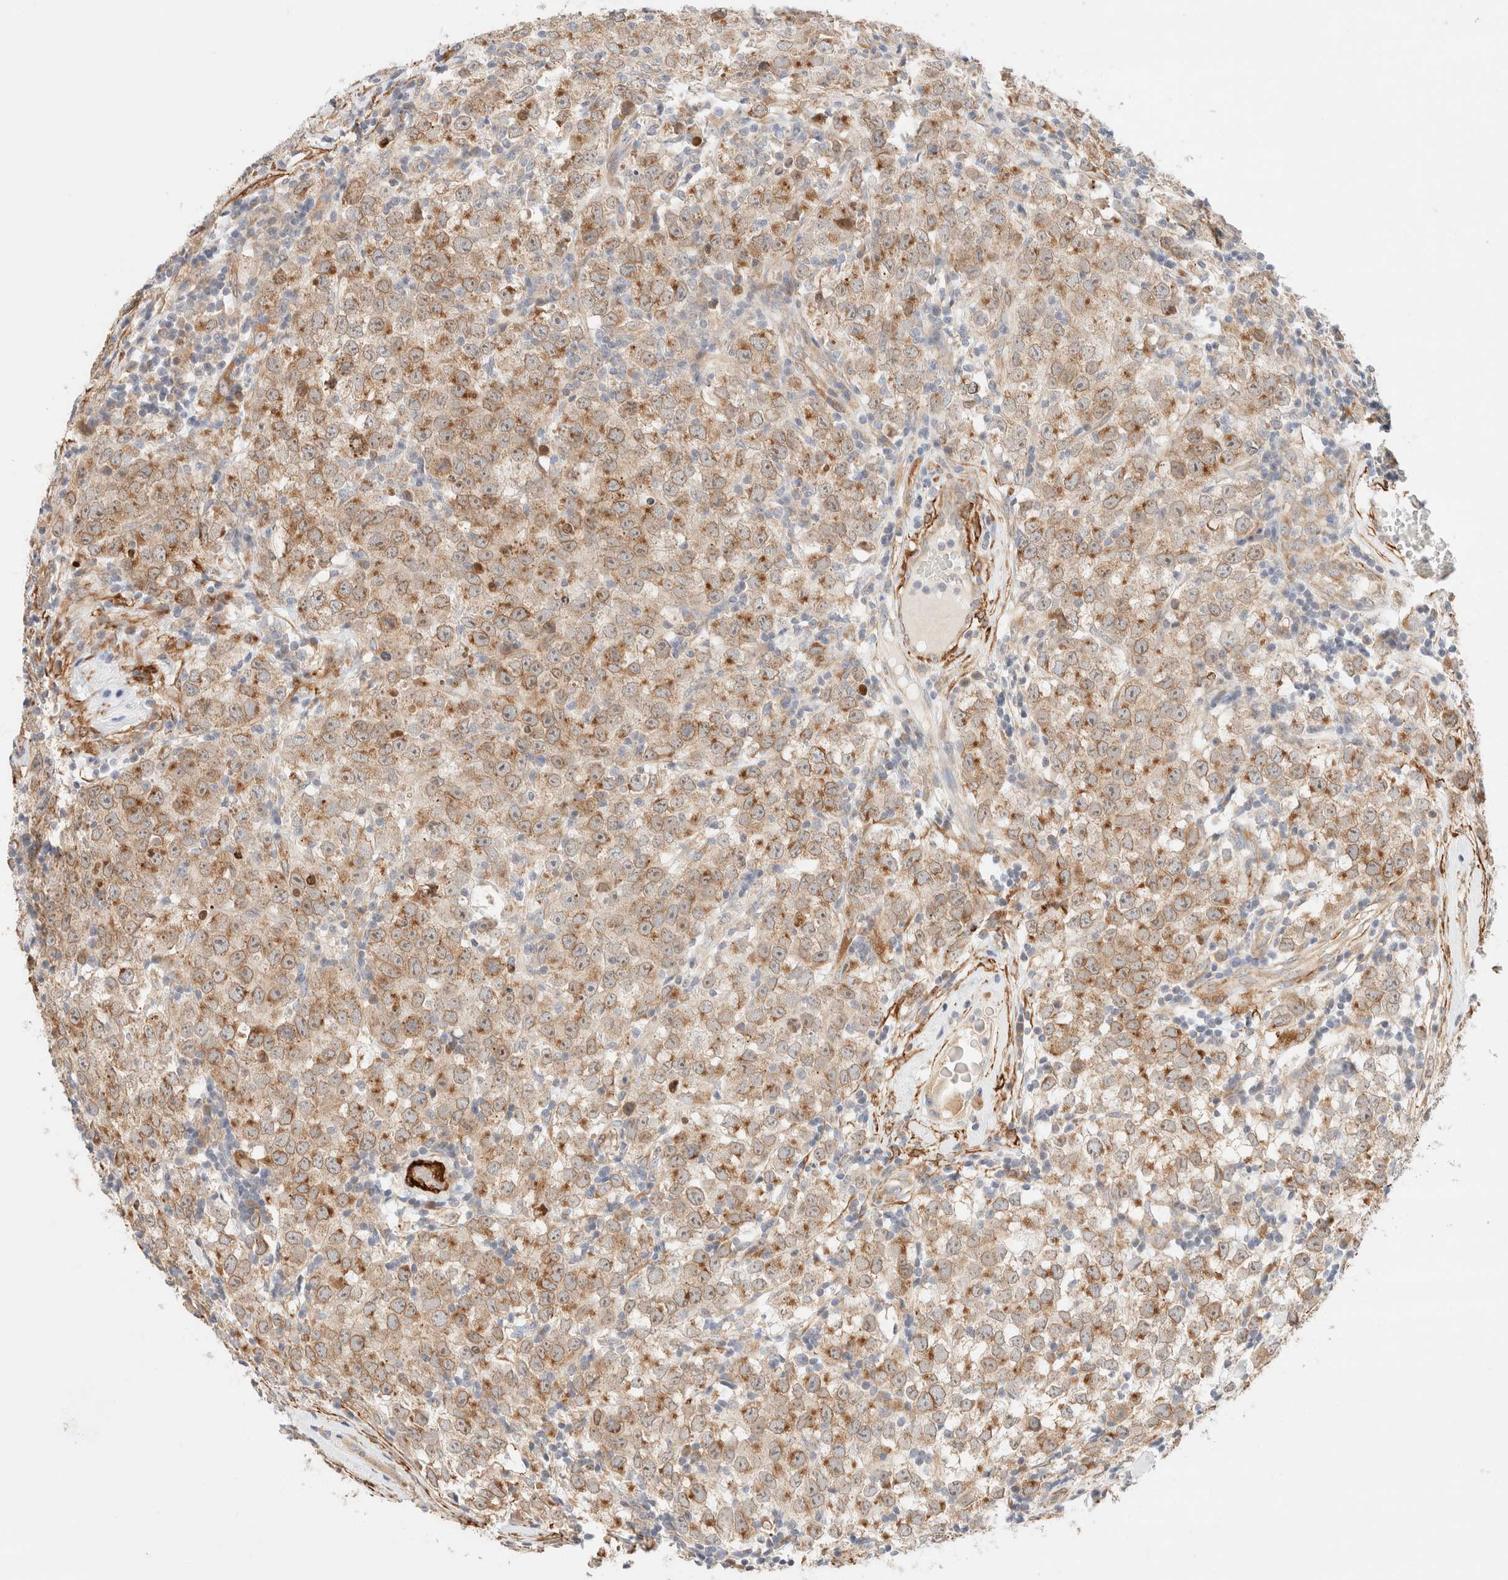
{"staining": {"intensity": "moderate", "quantity": ">75%", "location": "cytoplasmic/membranous,nuclear"}, "tissue": "testis cancer", "cell_type": "Tumor cells", "image_type": "cancer", "snomed": [{"axis": "morphology", "description": "Seminoma, NOS"}, {"axis": "morphology", "description": "Carcinoma, Embryonal, NOS"}, {"axis": "topography", "description": "Testis"}], "caption": "About >75% of tumor cells in human testis cancer (embryonal carcinoma) demonstrate moderate cytoplasmic/membranous and nuclear protein expression as visualized by brown immunohistochemical staining.", "gene": "RRP15", "patient": {"sex": "male", "age": 28}}